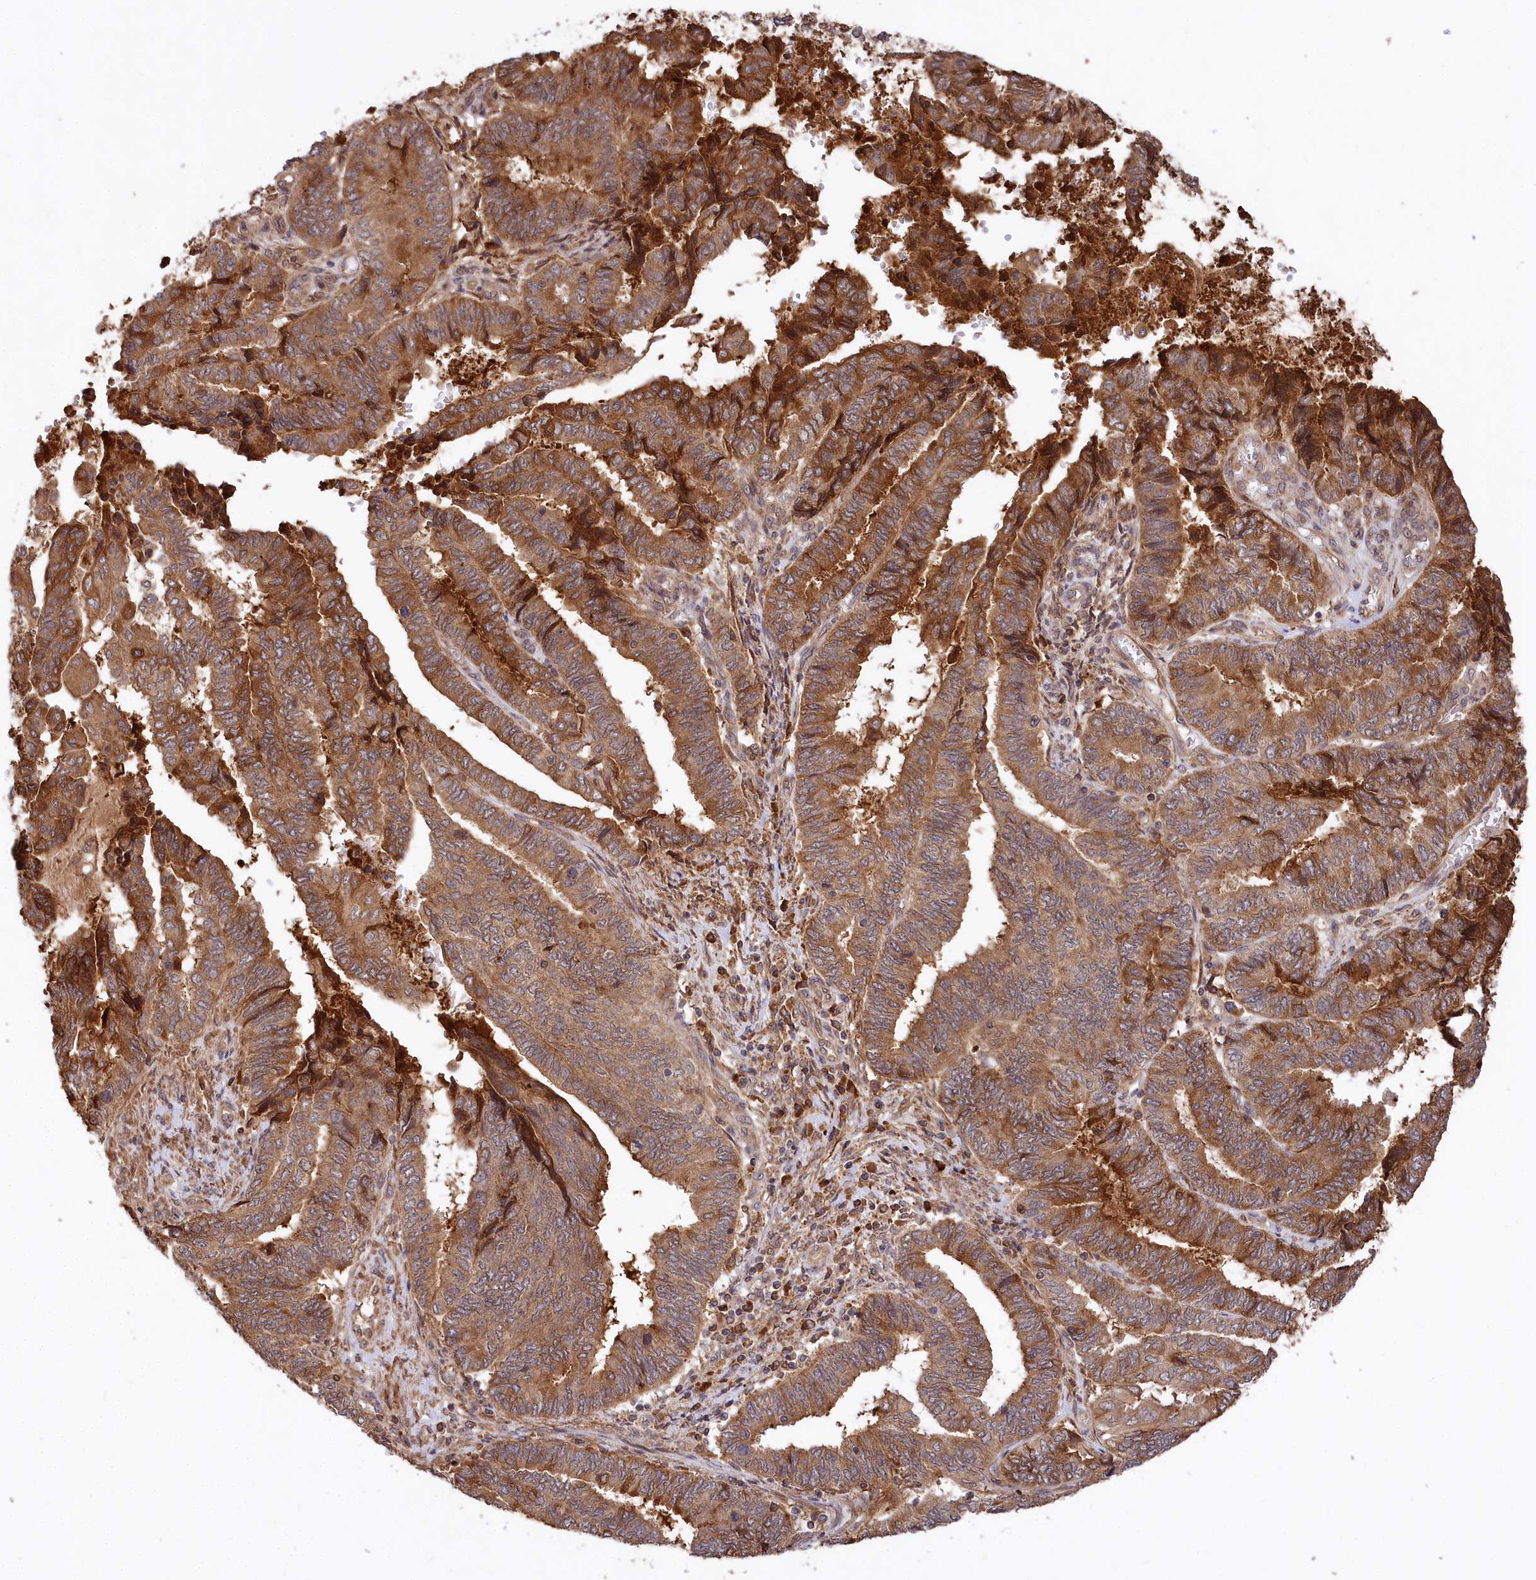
{"staining": {"intensity": "moderate", "quantity": ">75%", "location": "cytoplasmic/membranous"}, "tissue": "endometrial cancer", "cell_type": "Tumor cells", "image_type": "cancer", "snomed": [{"axis": "morphology", "description": "Adenocarcinoma, NOS"}, {"axis": "topography", "description": "Uterus"}, {"axis": "topography", "description": "Endometrium"}], "caption": "A high-resolution micrograph shows IHC staining of endometrial cancer (adenocarcinoma), which reveals moderate cytoplasmic/membranous staining in about >75% of tumor cells.", "gene": "MCF2L2", "patient": {"sex": "female", "age": 70}}